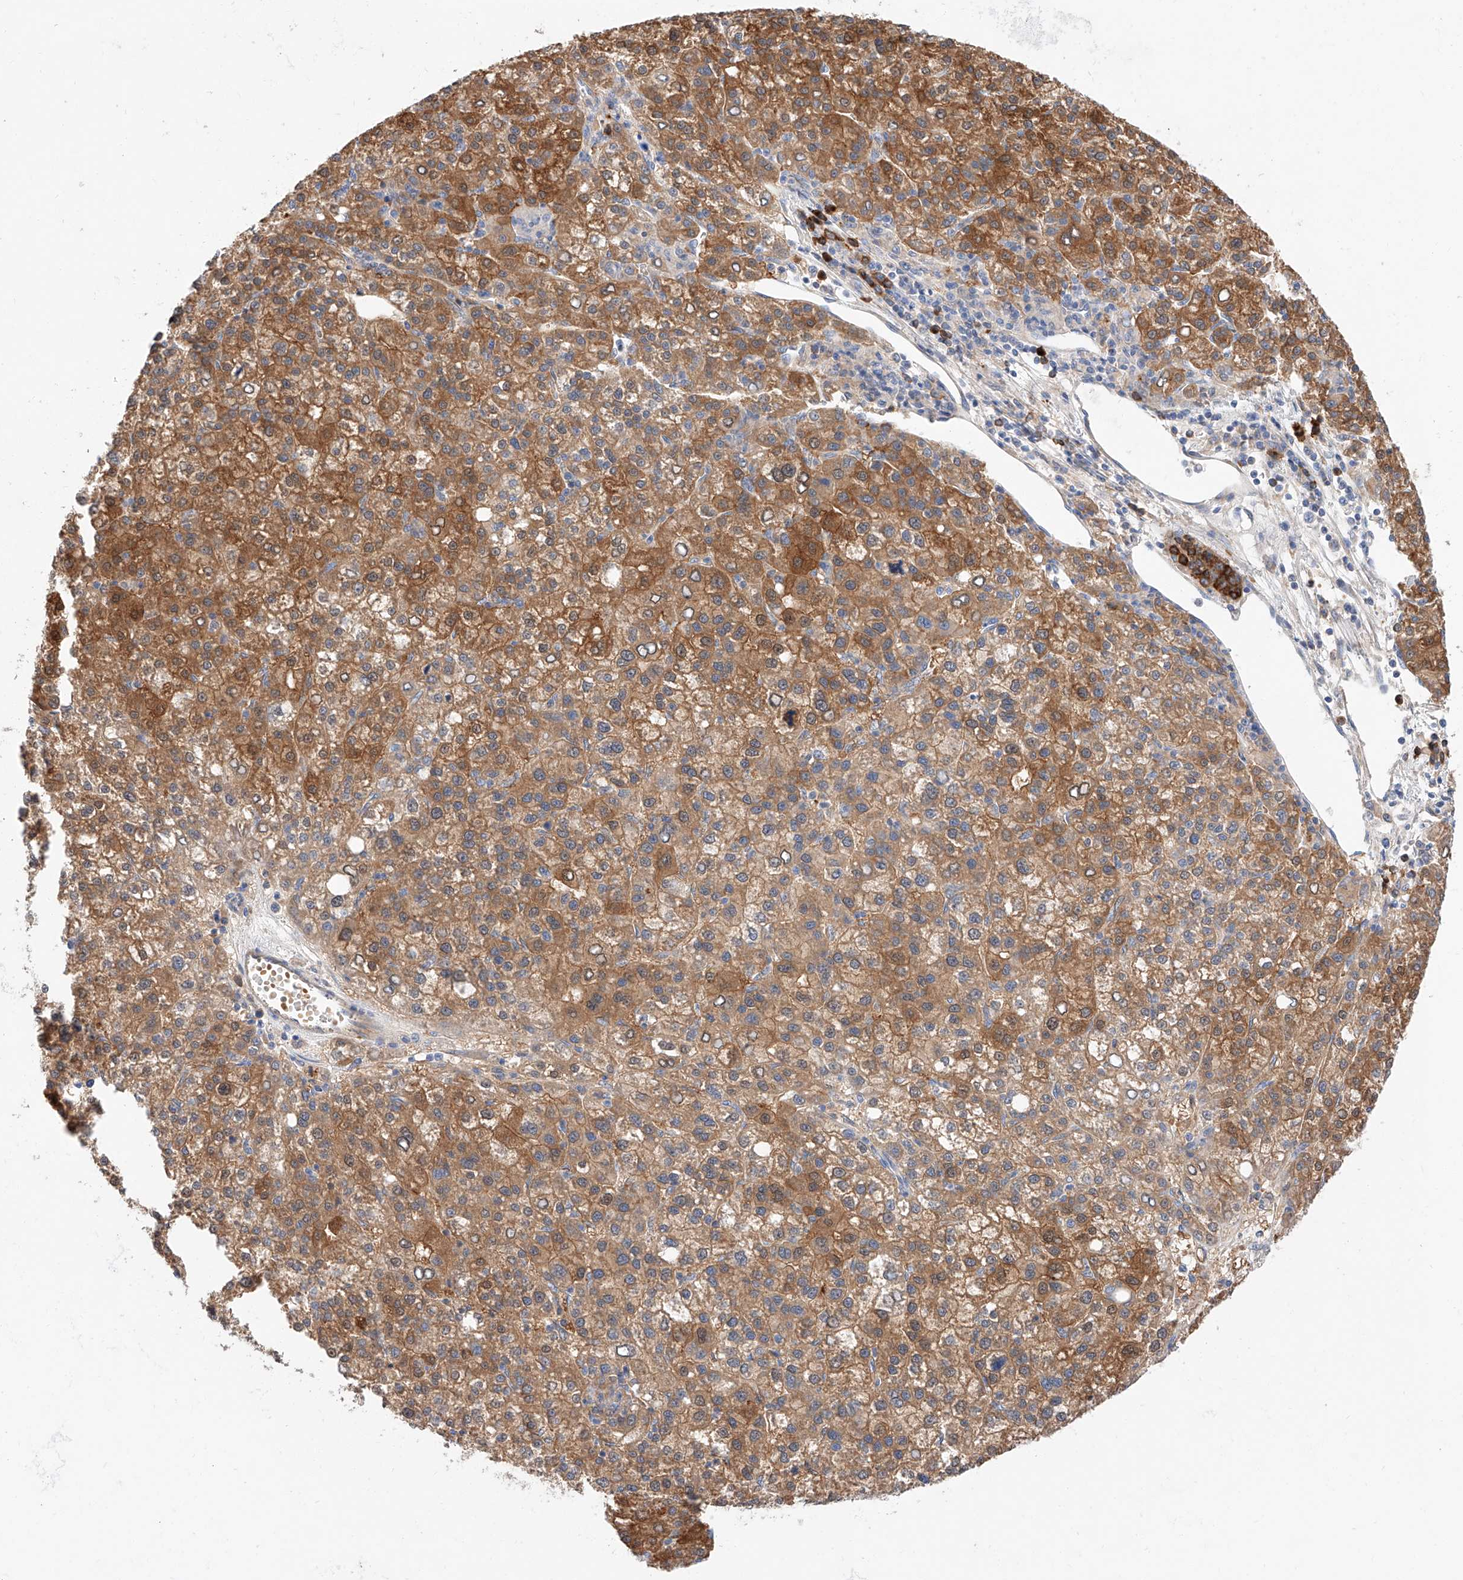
{"staining": {"intensity": "moderate", "quantity": ">75%", "location": "cytoplasmic/membranous"}, "tissue": "liver cancer", "cell_type": "Tumor cells", "image_type": "cancer", "snomed": [{"axis": "morphology", "description": "Carcinoma, Hepatocellular, NOS"}, {"axis": "topography", "description": "Liver"}], "caption": "Tumor cells show medium levels of moderate cytoplasmic/membranous expression in approximately >75% of cells in human liver hepatocellular carcinoma. (Brightfield microscopy of DAB IHC at high magnification).", "gene": "GLMN", "patient": {"sex": "female", "age": 58}}